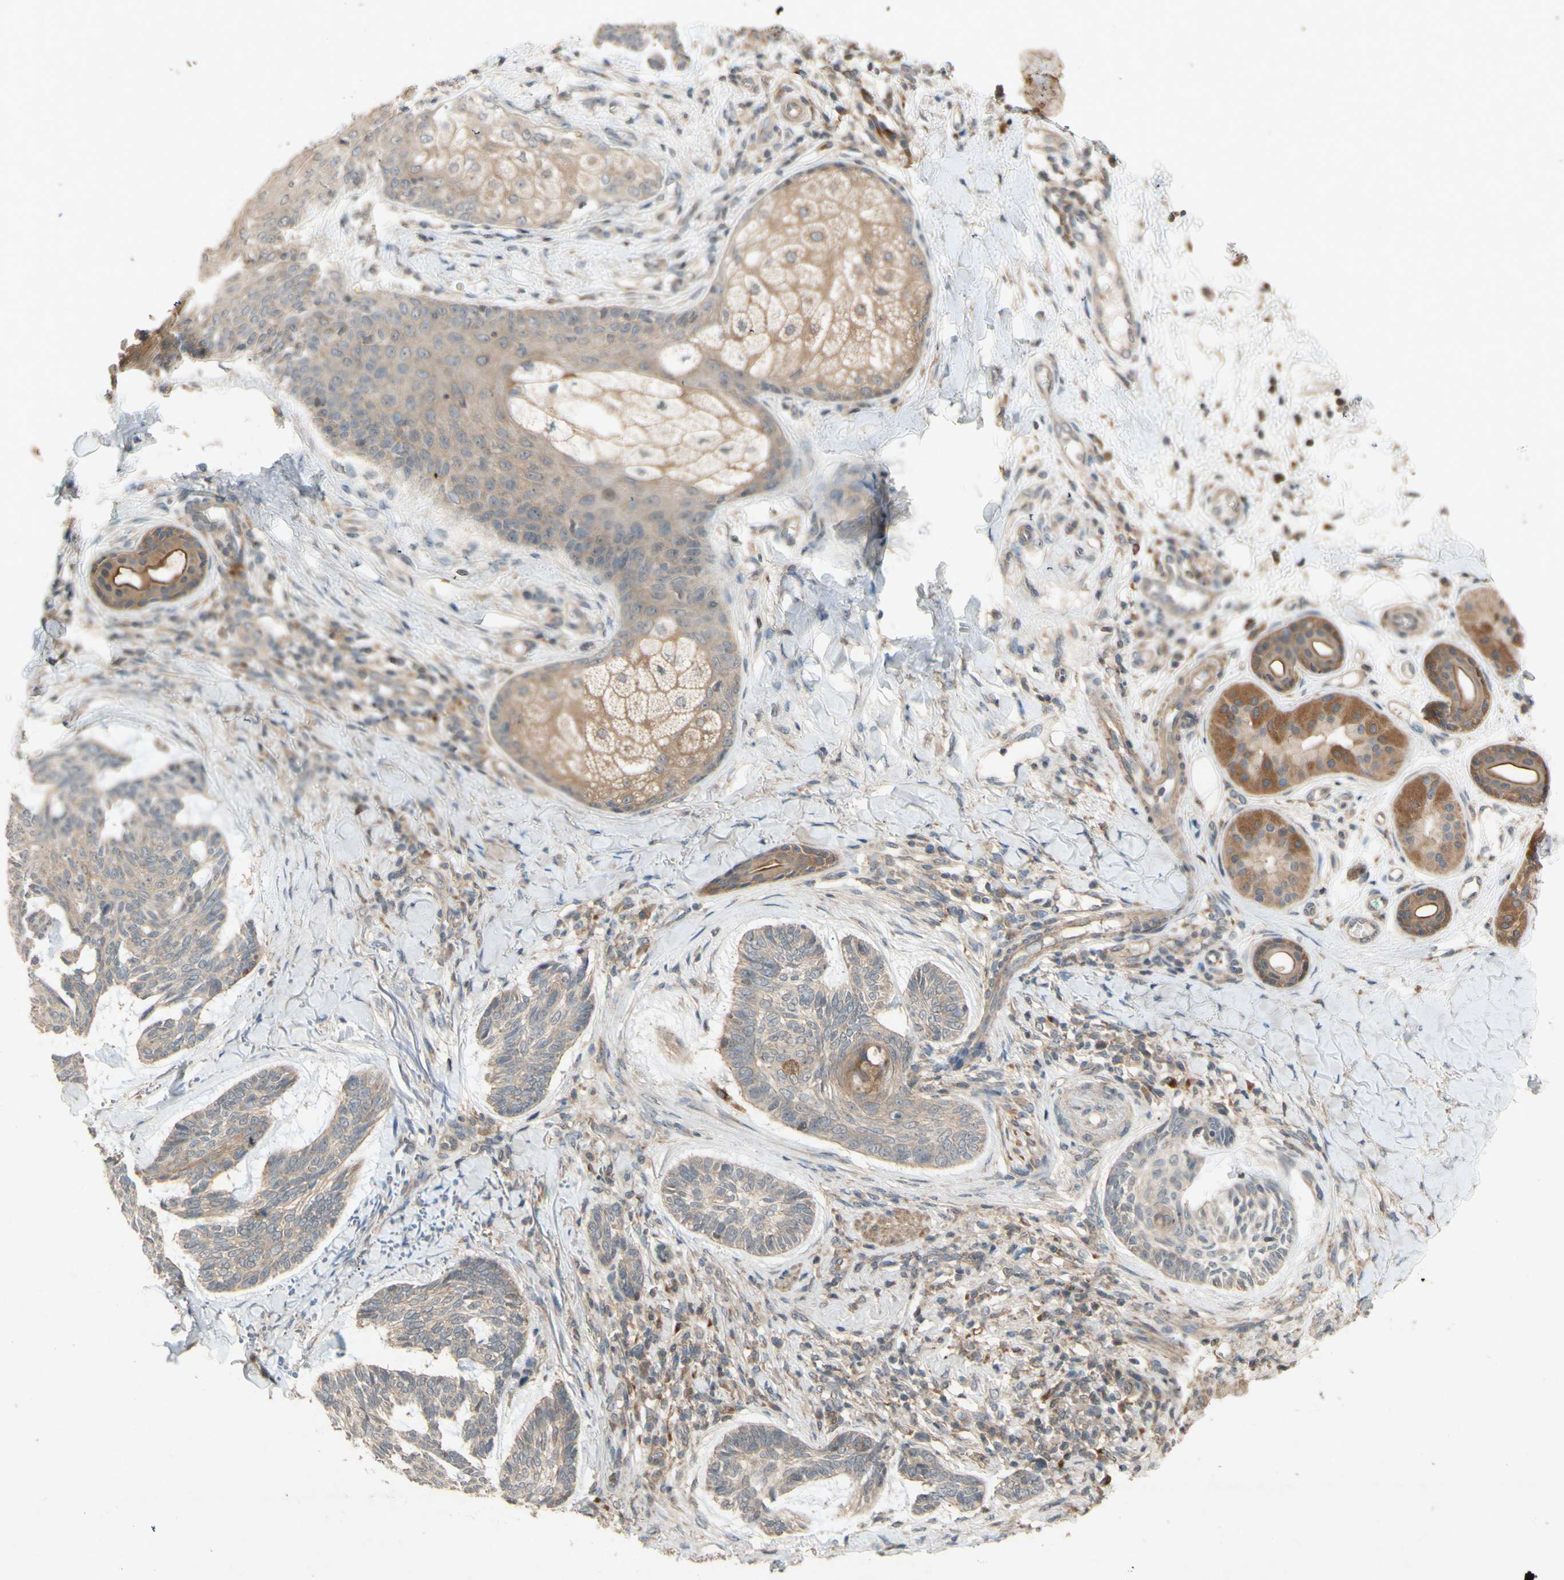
{"staining": {"intensity": "weak", "quantity": ">75%", "location": "cytoplasmic/membranous"}, "tissue": "skin cancer", "cell_type": "Tumor cells", "image_type": "cancer", "snomed": [{"axis": "morphology", "description": "Basal cell carcinoma"}, {"axis": "topography", "description": "Skin"}], "caption": "Skin basal cell carcinoma was stained to show a protein in brown. There is low levels of weak cytoplasmic/membranous staining in approximately >75% of tumor cells. The staining was performed using DAB (3,3'-diaminobenzidine), with brown indicating positive protein expression. Nuclei are stained blue with hematoxylin.", "gene": "ATP6V1F", "patient": {"sex": "male", "age": 43}}